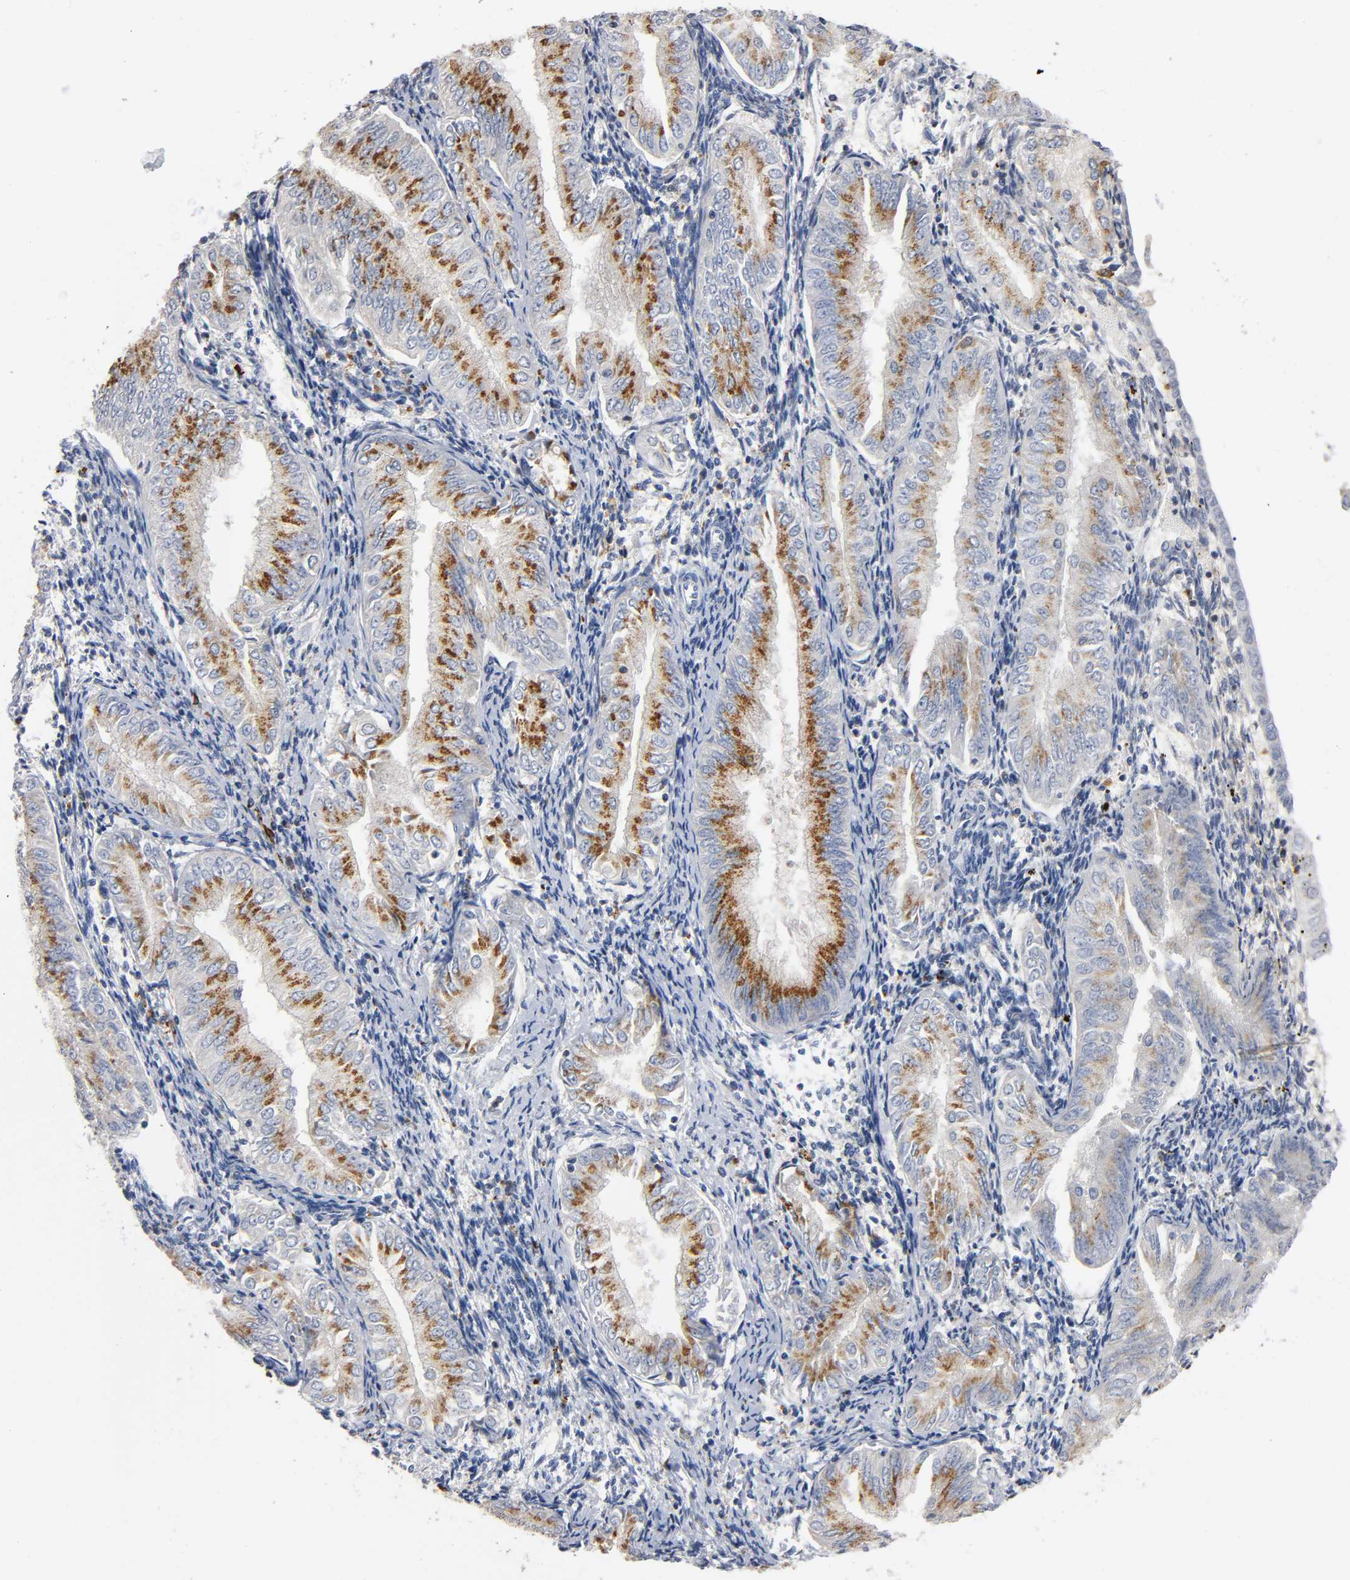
{"staining": {"intensity": "moderate", "quantity": ">75%", "location": "cytoplasmic/membranous"}, "tissue": "endometrial cancer", "cell_type": "Tumor cells", "image_type": "cancer", "snomed": [{"axis": "morphology", "description": "Adenocarcinoma, NOS"}, {"axis": "topography", "description": "Endometrium"}], "caption": "Human adenocarcinoma (endometrial) stained for a protein (brown) exhibits moderate cytoplasmic/membranous positive expression in approximately >75% of tumor cells.", "gene": "CAPN10", "patient": {"sex": "female", "age": 53}}